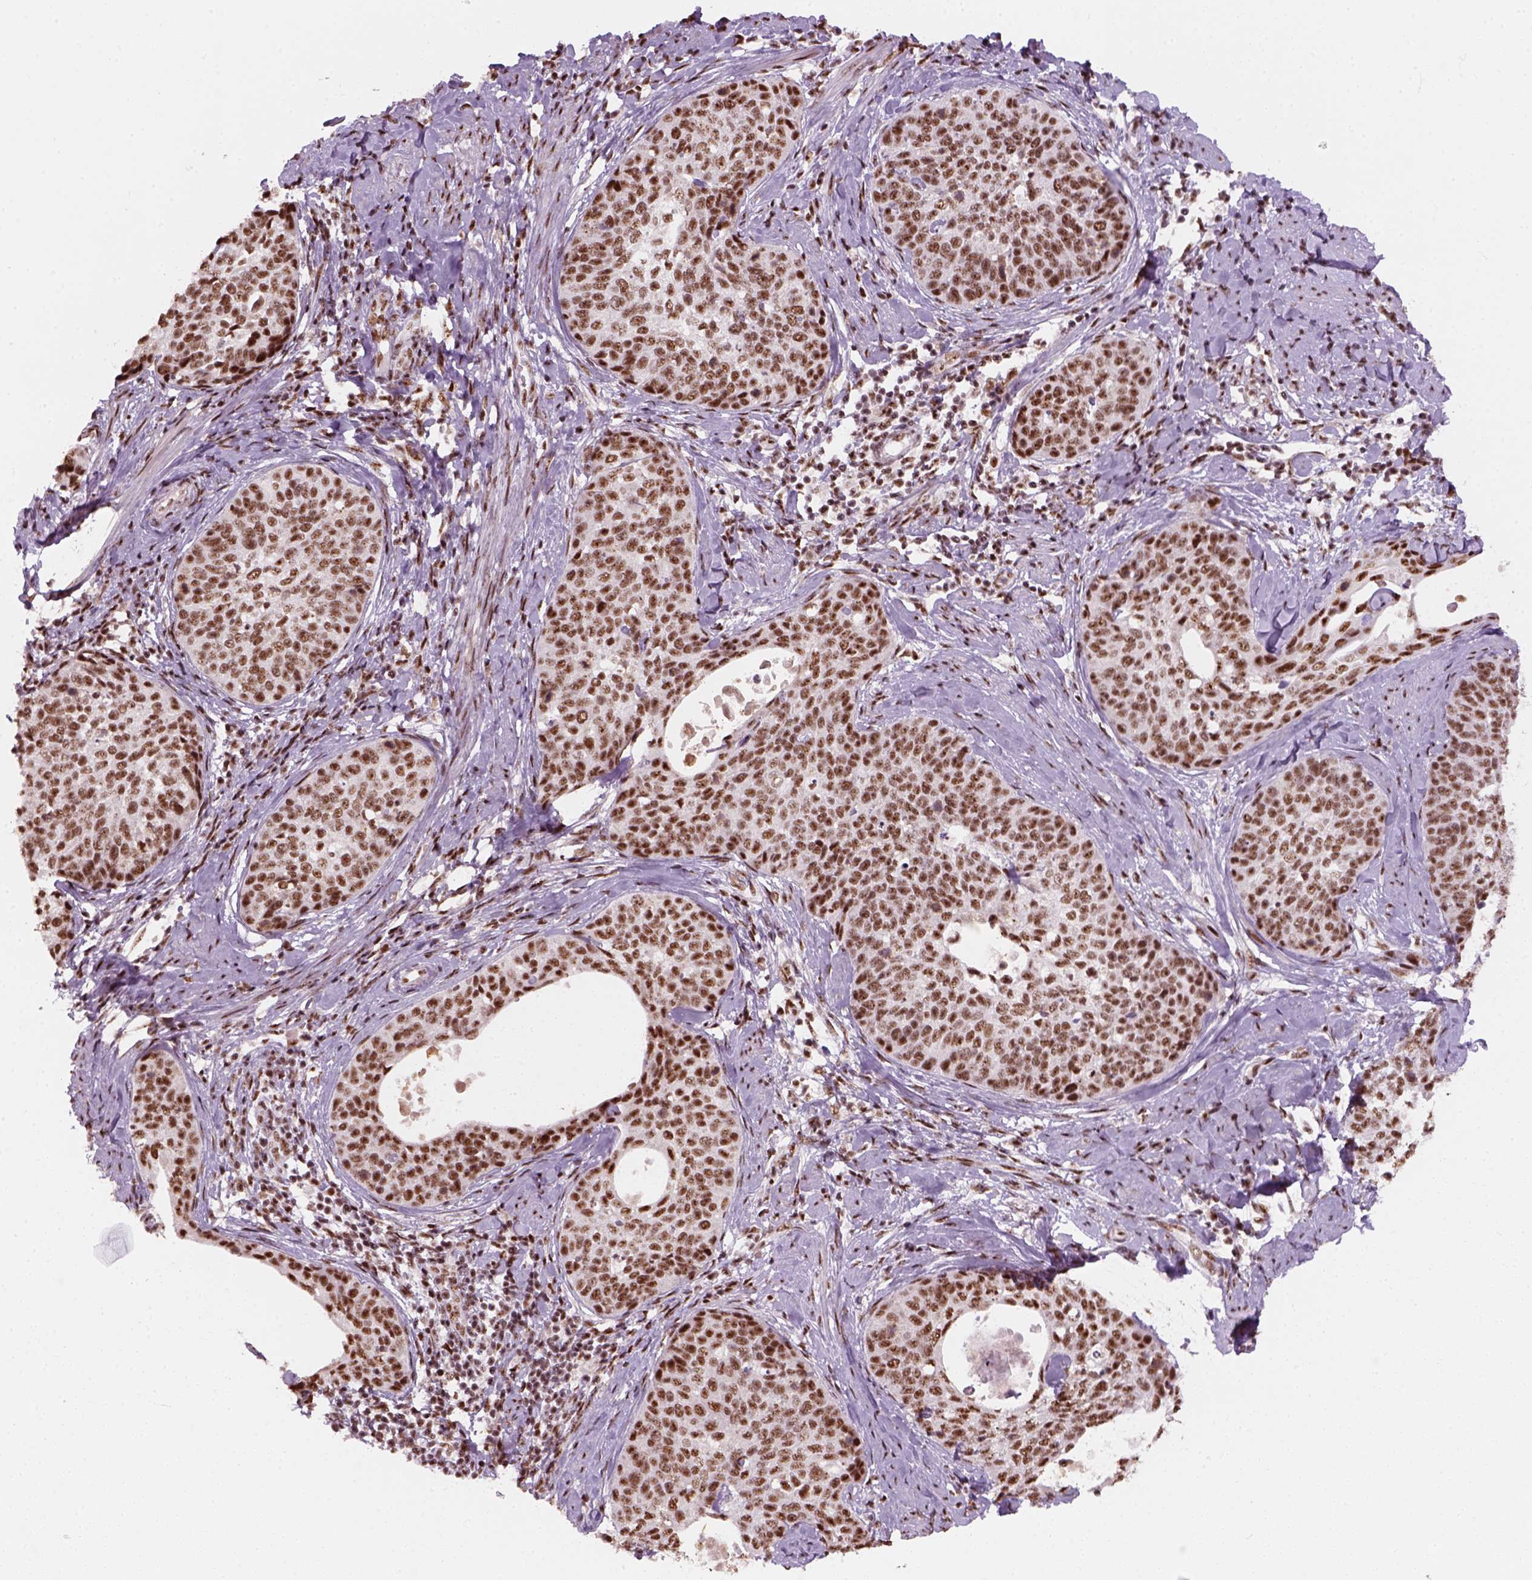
{"staining": {"intensity": "moderate", "quantity": ">75%", "location": "nuclear"}, "tissue": "cervical cancer", "cell_type": "Tumor cells", "image_type": "cancer", "snomed": [{"axis": "morphology", "description": "Squamous cell carcinoma, NOS"}, {"axis": "topography", "description": "Cervix"}], "caption": "This photomicrograph demonstrates IHC staining of human squamous cell carcinoma (cervical), with medium moderate nuclear staining in approximately >75% of tumor cells.", "gene": "GTF2F1", "patient": {"sex": "female", "age": 69}}